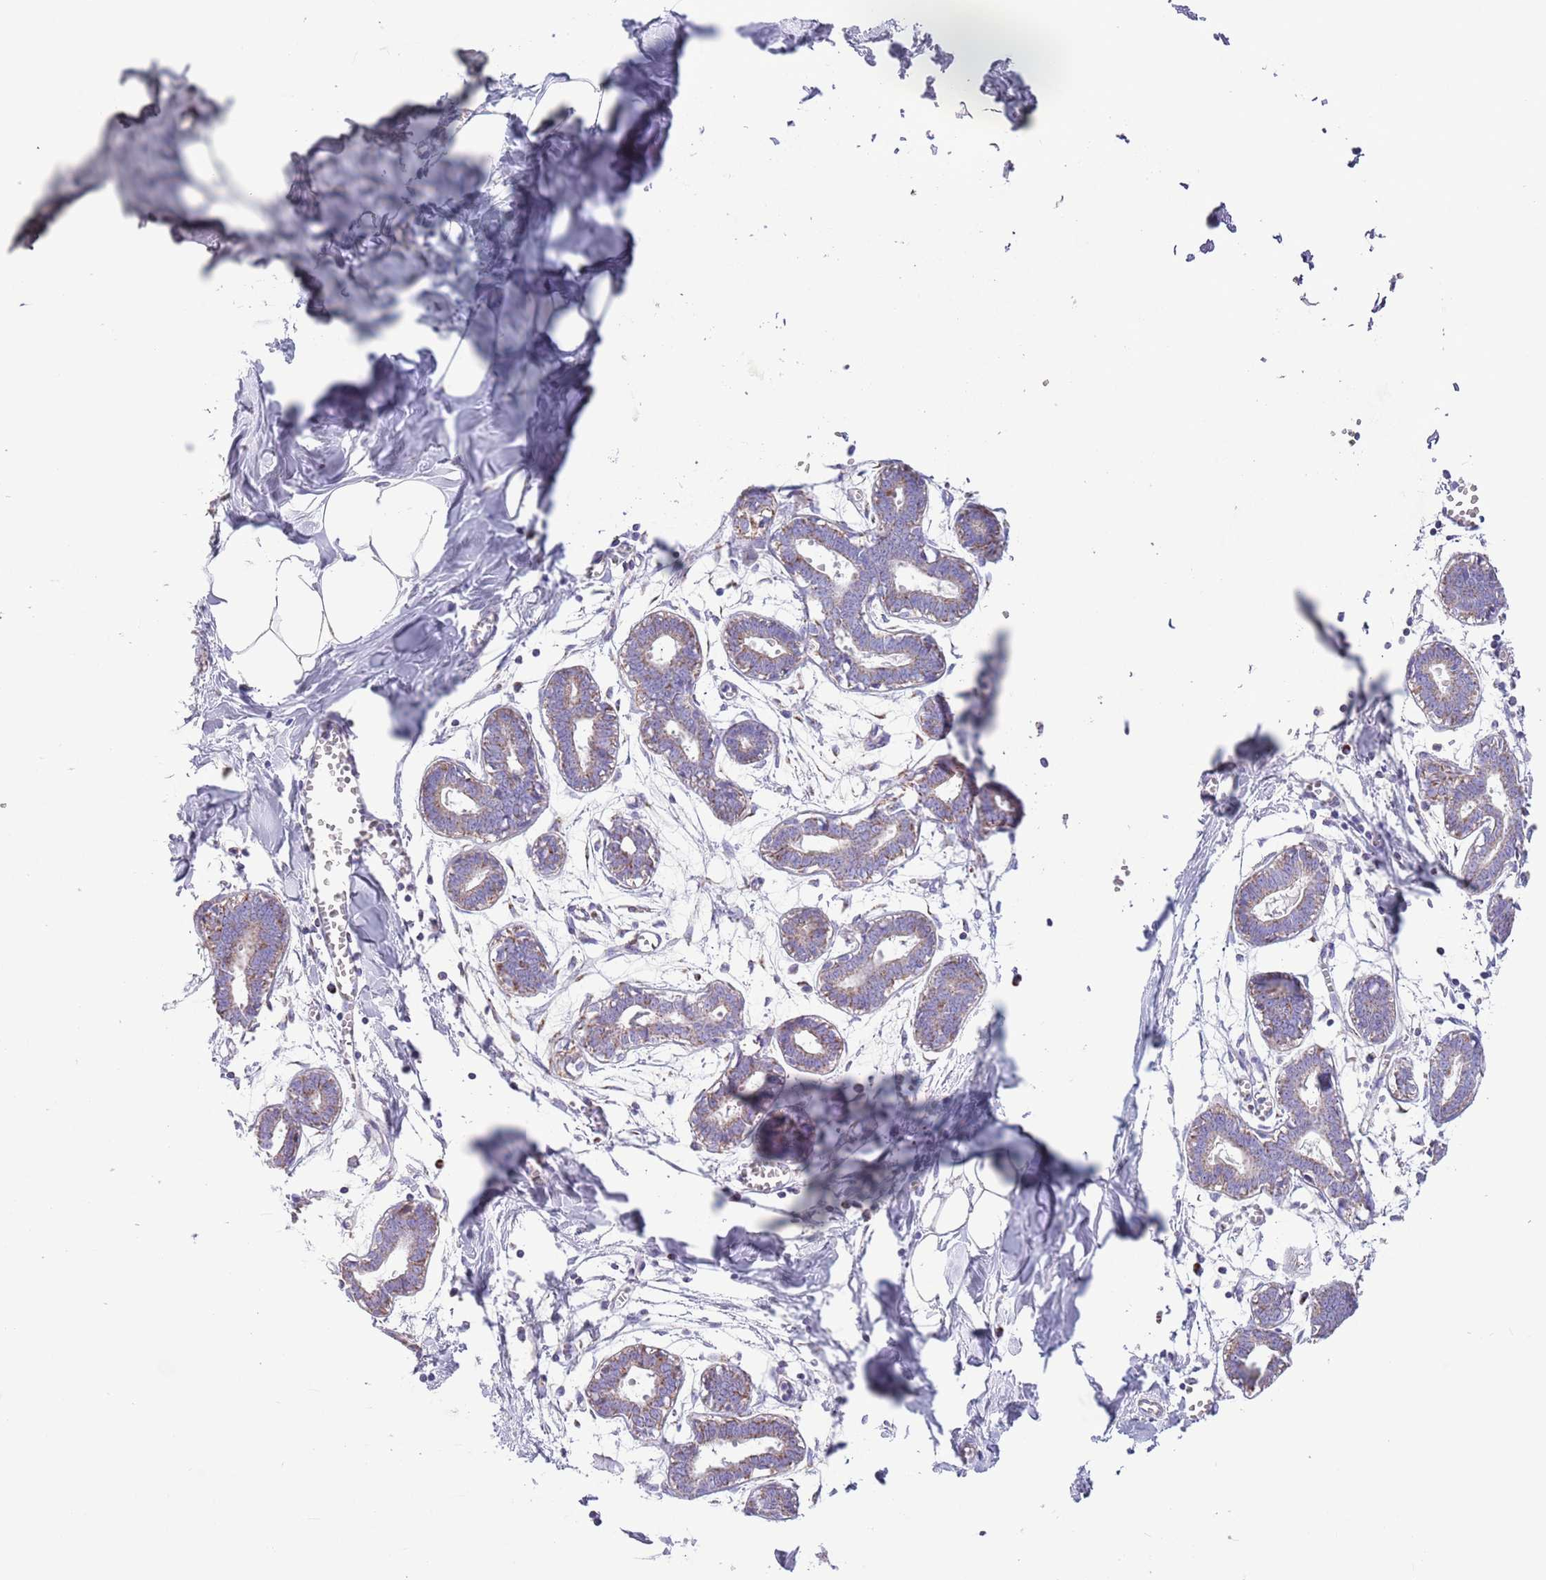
{"staining": {"intensity": "negative", "quantity": "none", "location": "none"}, "tissue": "breast", "cell_type": "Adipocytes", "image_type": "normal", "snomed": [{"axis": "morphology", "description": "Normal tissue, NOS"}, {"axis": "topography", "description": "Breast"}], "caption": "Immunohistochemistry of normal human breast reveals no positivity in adipocytes. The staining was performed using DAB (3,3'-diaminobenzidine) to visualize the protein expression in brown, while the nuclei were stained in blue with hematoxylin (Magnification: 20x).", "gene": "ATP6V1B1", "patient": {"sex": "female", "age": 27}}